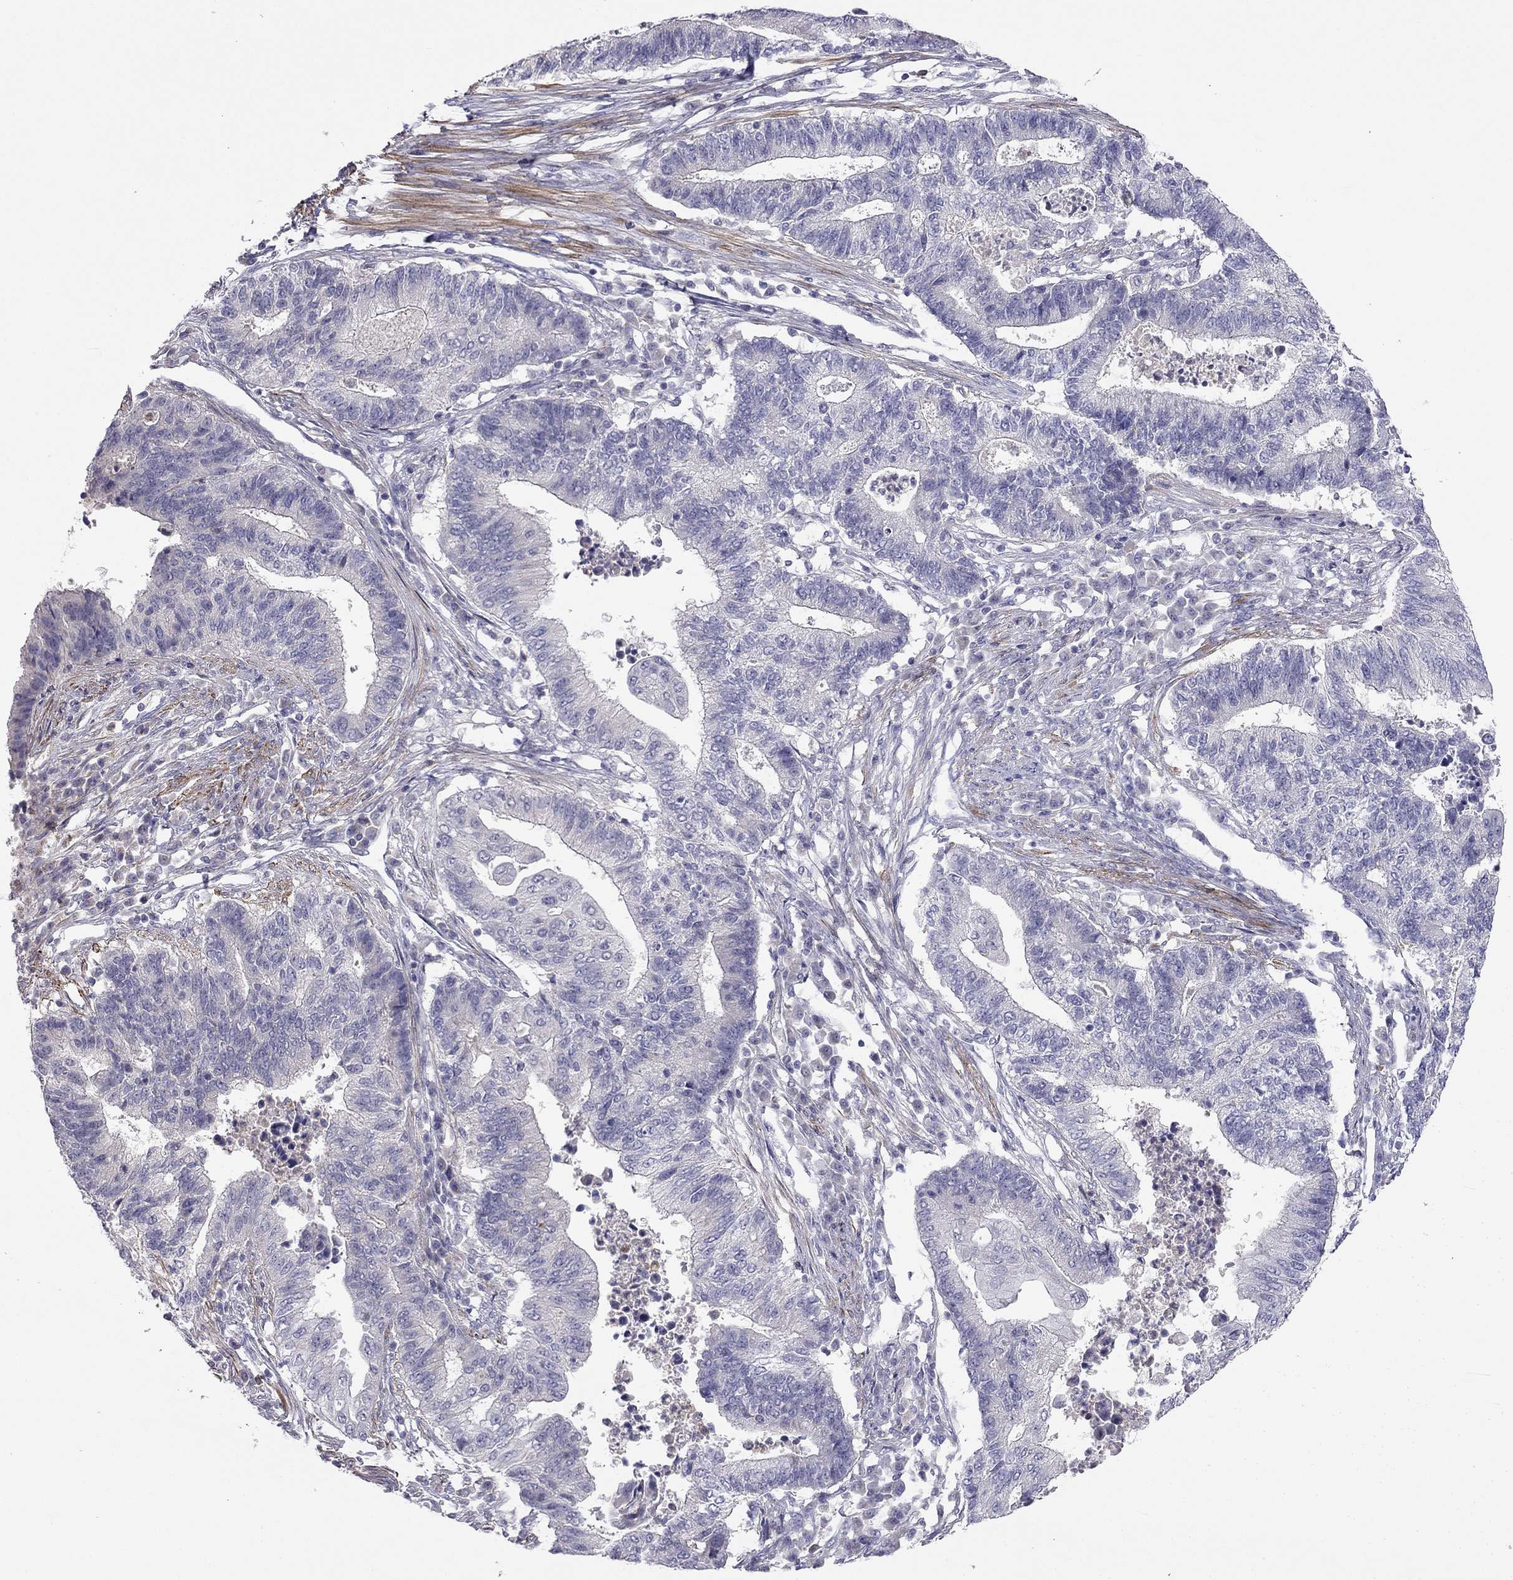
{"staining": {"intensity": "negative", "quantity": "none", "location": "none"}, "tissue": "endometrial cancer", "cell_type": "Tumor cells", "image_type": "cancer", "snomed": [{"axis": "morphology", "description": "Adenocarcinoma, NOS"}, {"axis": "topography", "description": "Uterus"}, {"axis": "topography", "description": "Endometrium"}], "caption": "Immunohistochemical staining of human adenocarcinoma (endometrial) shows no significant expression in tumor cells. (DAB (3,3'-diaminobenzidine) immunohistochemistry (IHC), high magnification).", "gene": "C16orf89", "patient": {"sex": "female", "age": 54}}